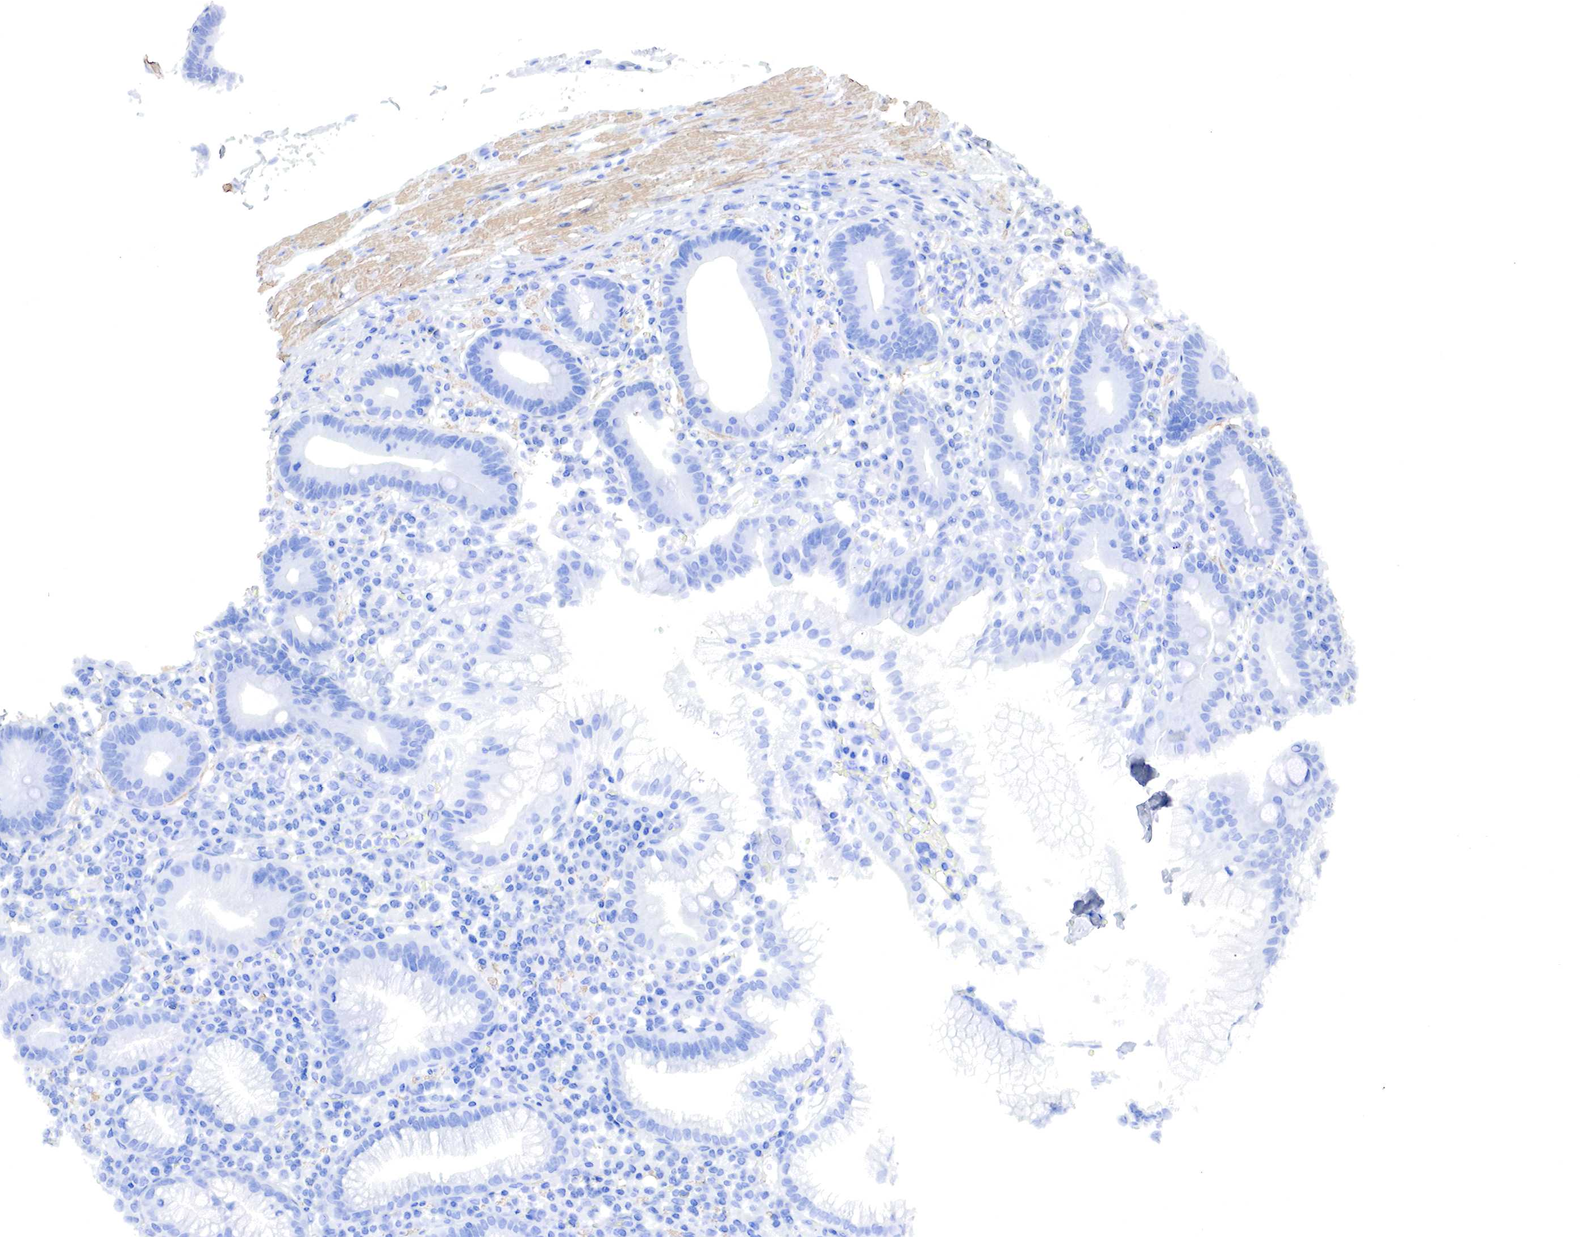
{"staining": {"intensity": "negative", "quantity": "none", "location": "none"}, "tissue": "stomach", "cell_type": "Glandular cells", "image_type": "normal", "snomed": [{"axis": "morphology", "description": "Normal tissue, NOS"}, {"axis": "topography", "description": "Stomach, lower"}], "caption": "Immunohistochemical staining of unremarkable human stomach exhibits no significant expression in glandular cells. Nuclei are stained in blue.", "gene": "TPM1", "patient": {"sex": "male", "age": 58}}